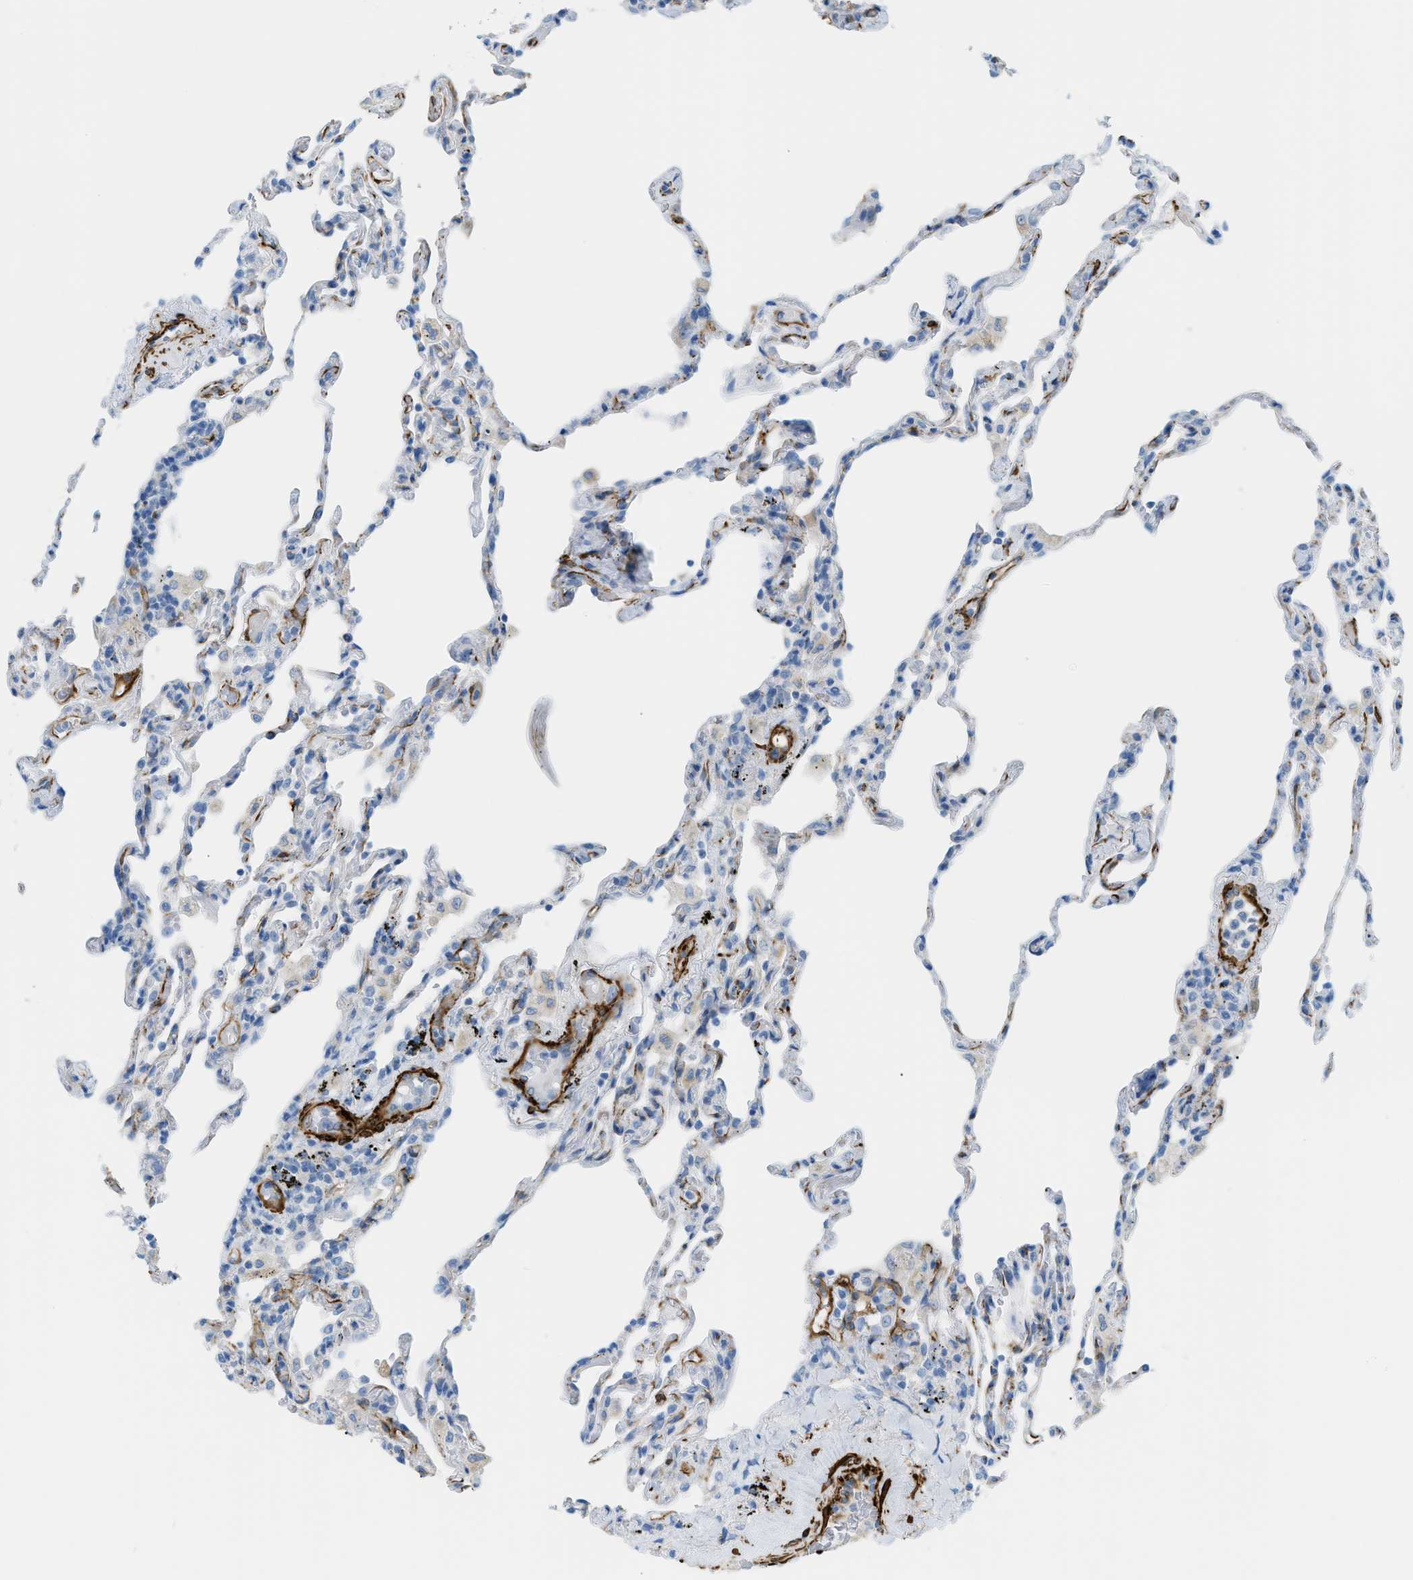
{"staining": {"intensity": "weak", "quantity": "<25%", "location": "cytoplasmic/membranous"}, "tissue": "lung", "cell_type": "Alveolar cells", "image_type": "normal", "snomed": [{"axis": "morphology", "description": "Normal tissue, NOS"}, {"axis": "topography", "description": "Lung"}], "caption": "DAB (3,3'-diaminobenzidine) immunohistochemical staining of normal human lung displays no significant staining in alveolar cells. Nuclei are stained in blue.", "gene": "MYH11", "patient": {"sex": "male", "age": 59}}